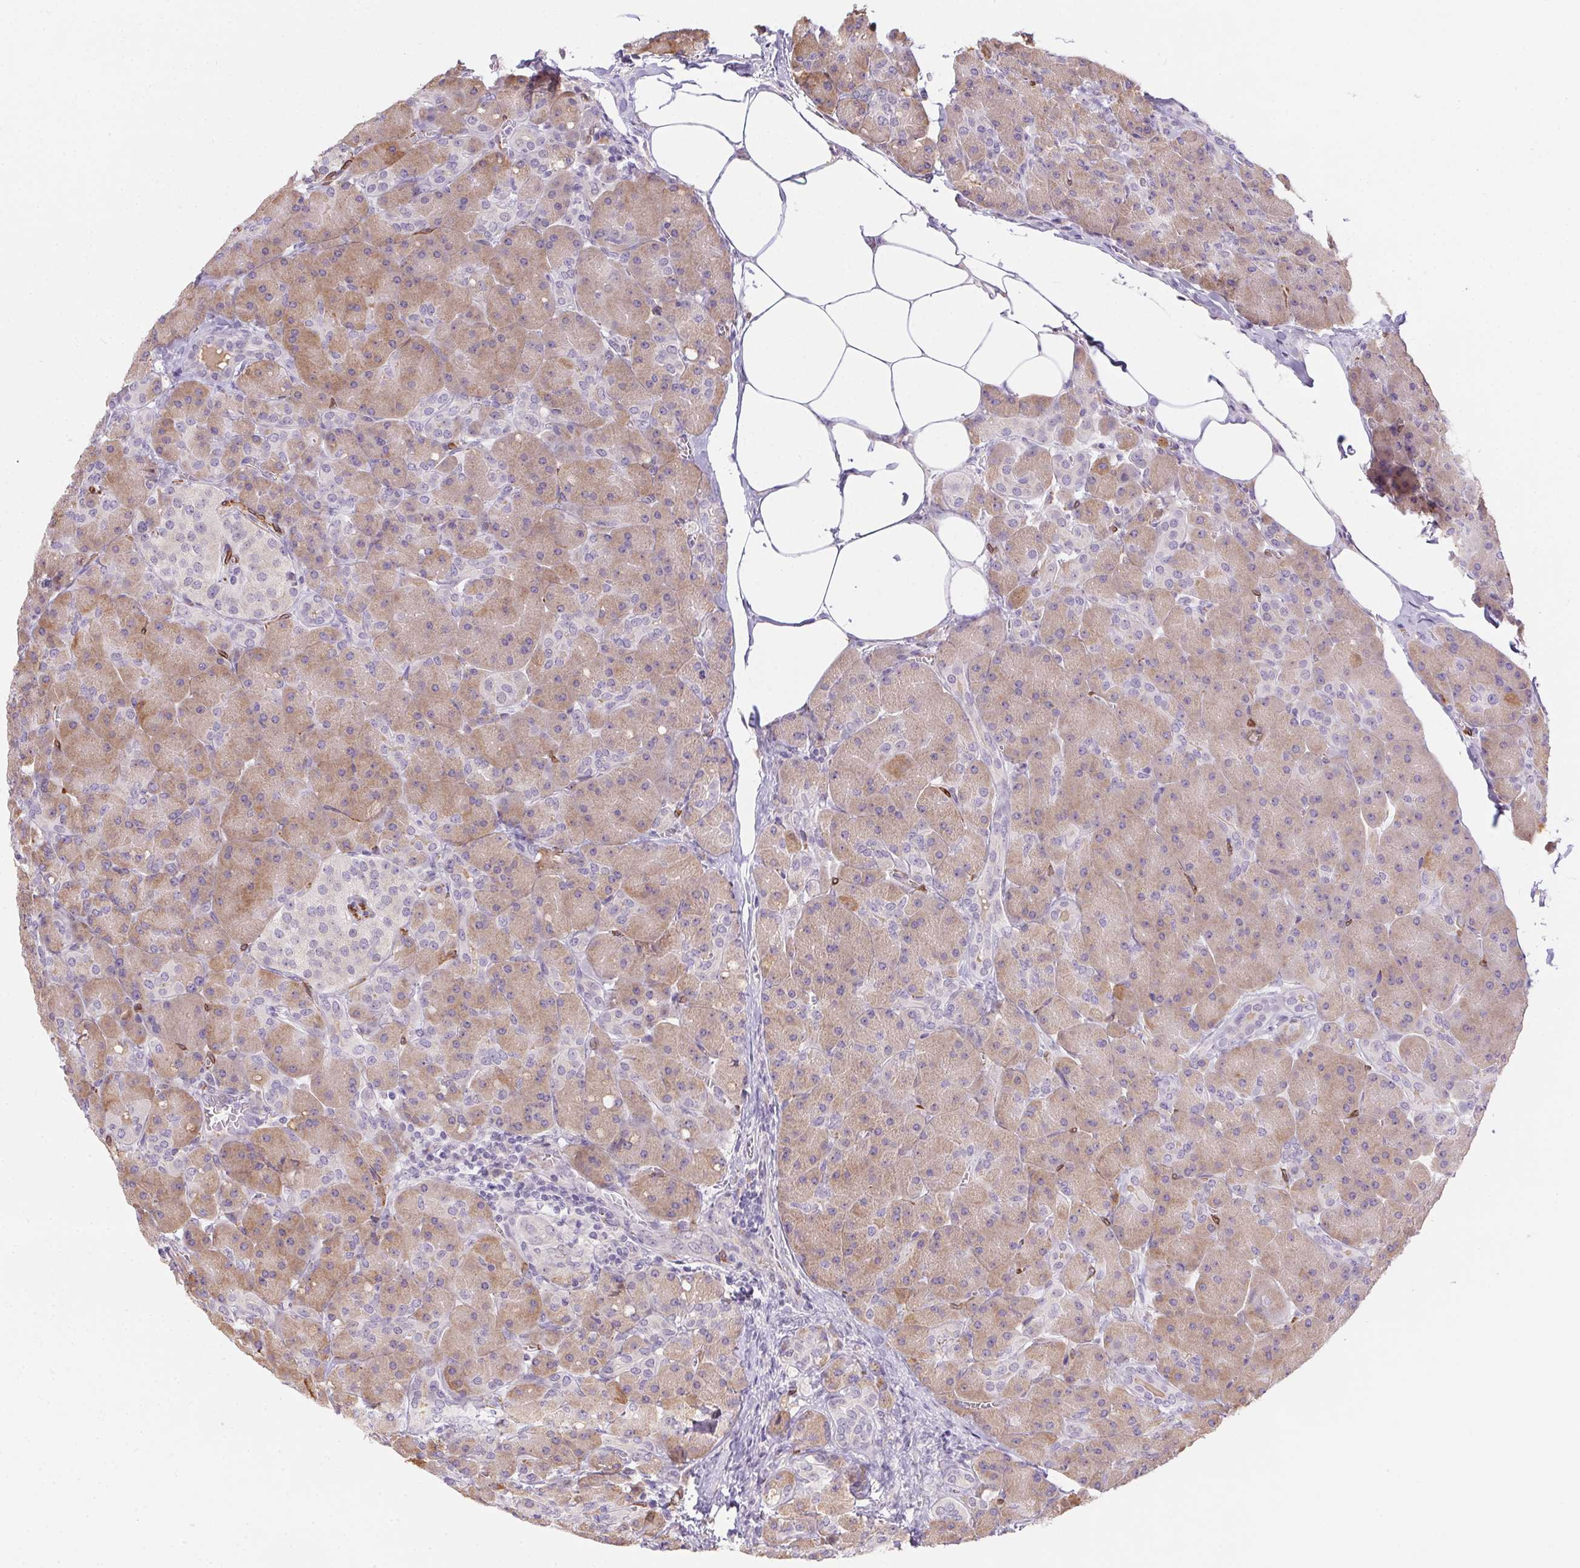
{"staining": {"intensity": "weak", "quantity": ">75%", "location": "cytoplasmic/membranous"}, "tissue": "pancreas", "cell_type": "Exocrine glandular cells", "image_type": "normal", "snomed": [{"axis": "morphology", "description": "Normal tissue, NOS"}, {"axis": "topography", "description": "Pancreas"}], "caption": "Pancreas stained with immunohistochemistry displays weak cytoplasmic/membranous positivity in about >75% of exocrine glandular cells.", "gene": "HRC", "patient": {"sex": "male", "age": 55}}